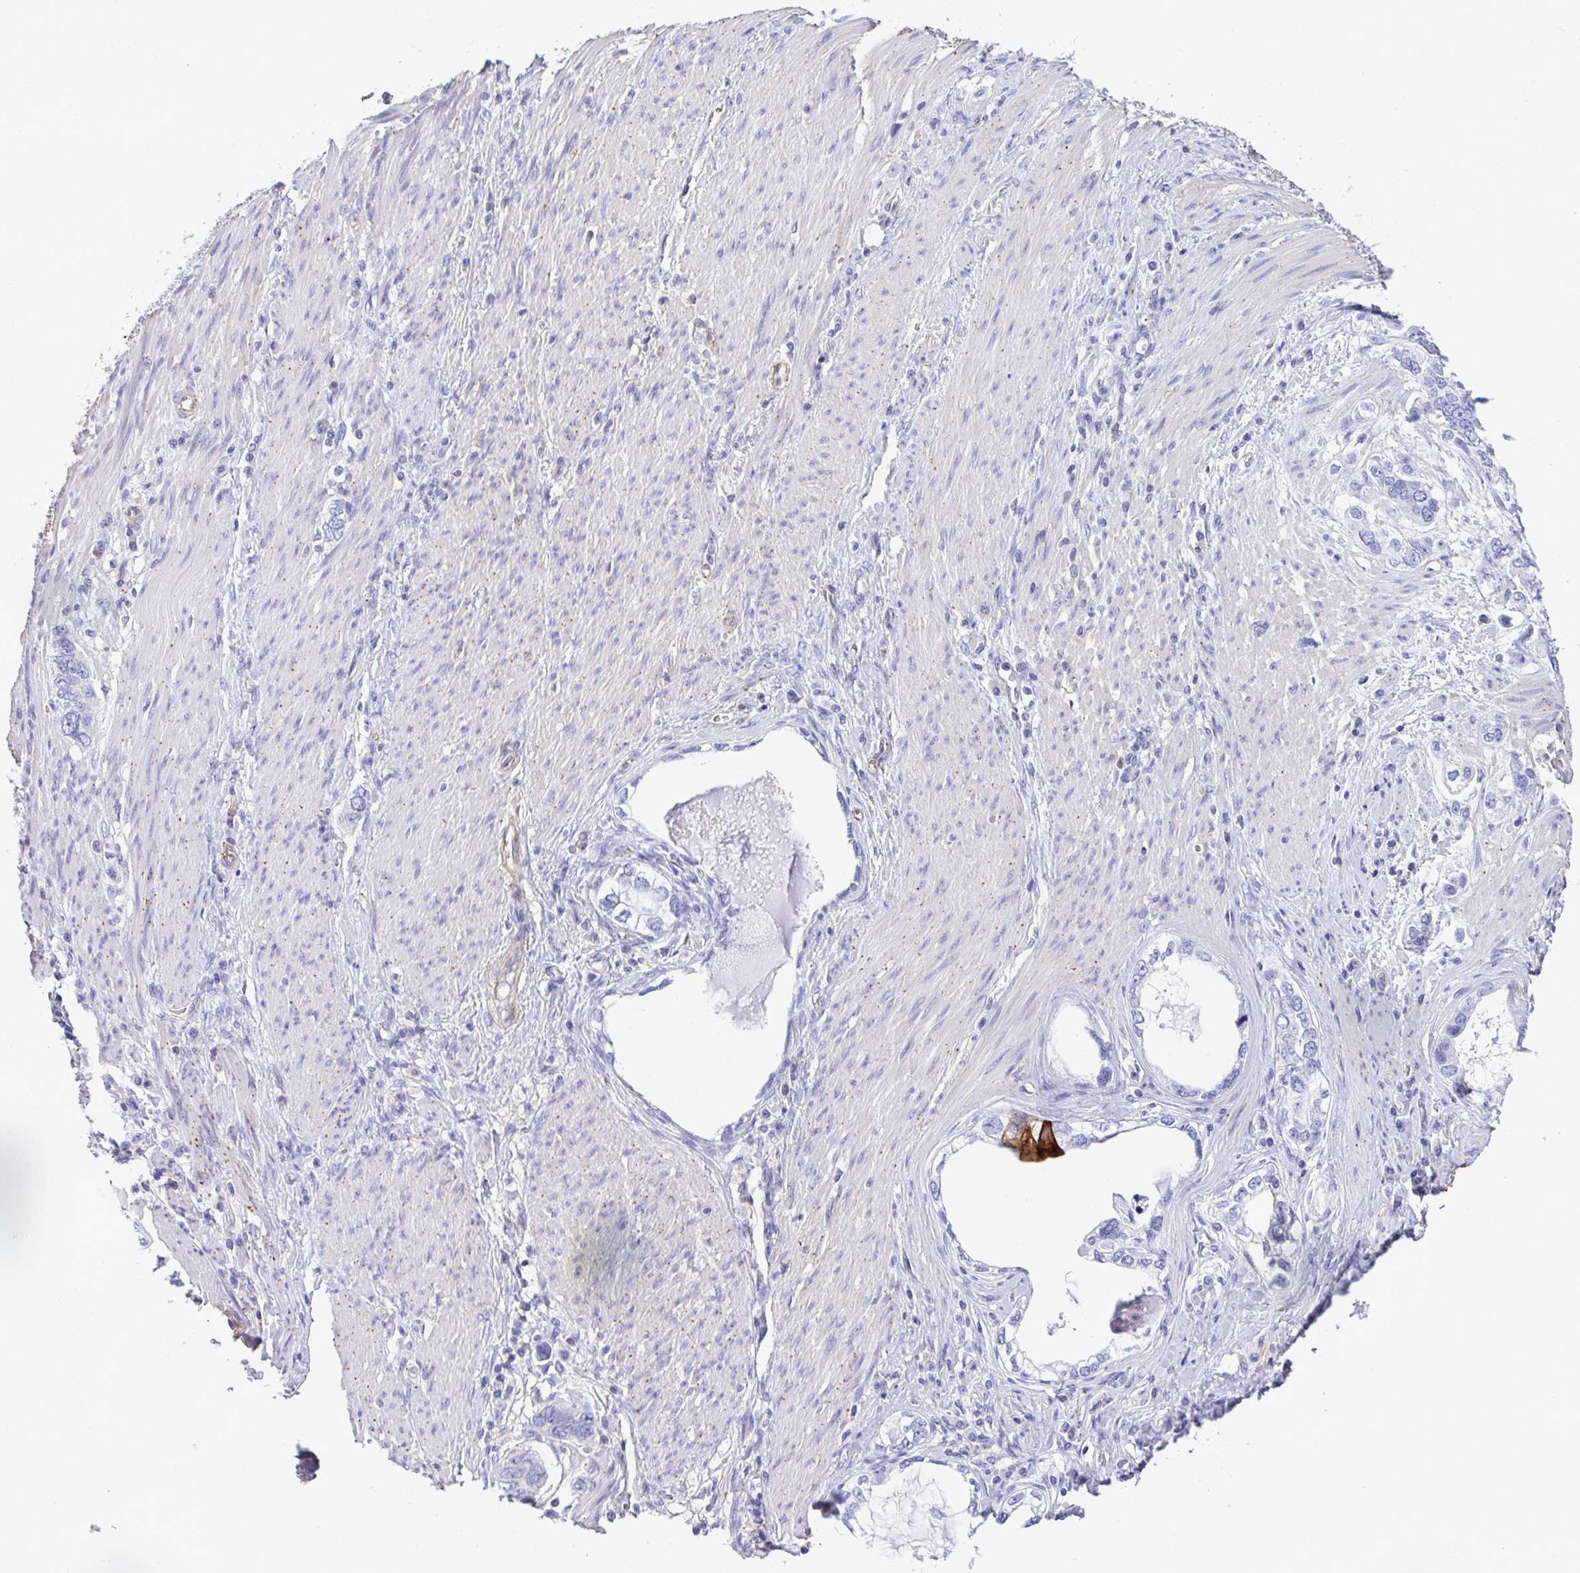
{"staining": {"intensity": "negative", "quantity": "none", "location": "none"}, "tissue": "stomach cancer", "cell_type": "Tumor cells", "image_type": "cancer", "snomed": [{"axis": "morphology", "description": "Adenocarcinoma, NOS"}, {"axis": "topography", "description": "Stomach, lower"}], "caption": "An immunohistochemistry (IHC) photomicrograph of stomach cancer is shown. There is no staining in tumor cells of stomach cancer.", "gene": "TNFAIP8", "patient": {"sex": "female", "age": 93}}